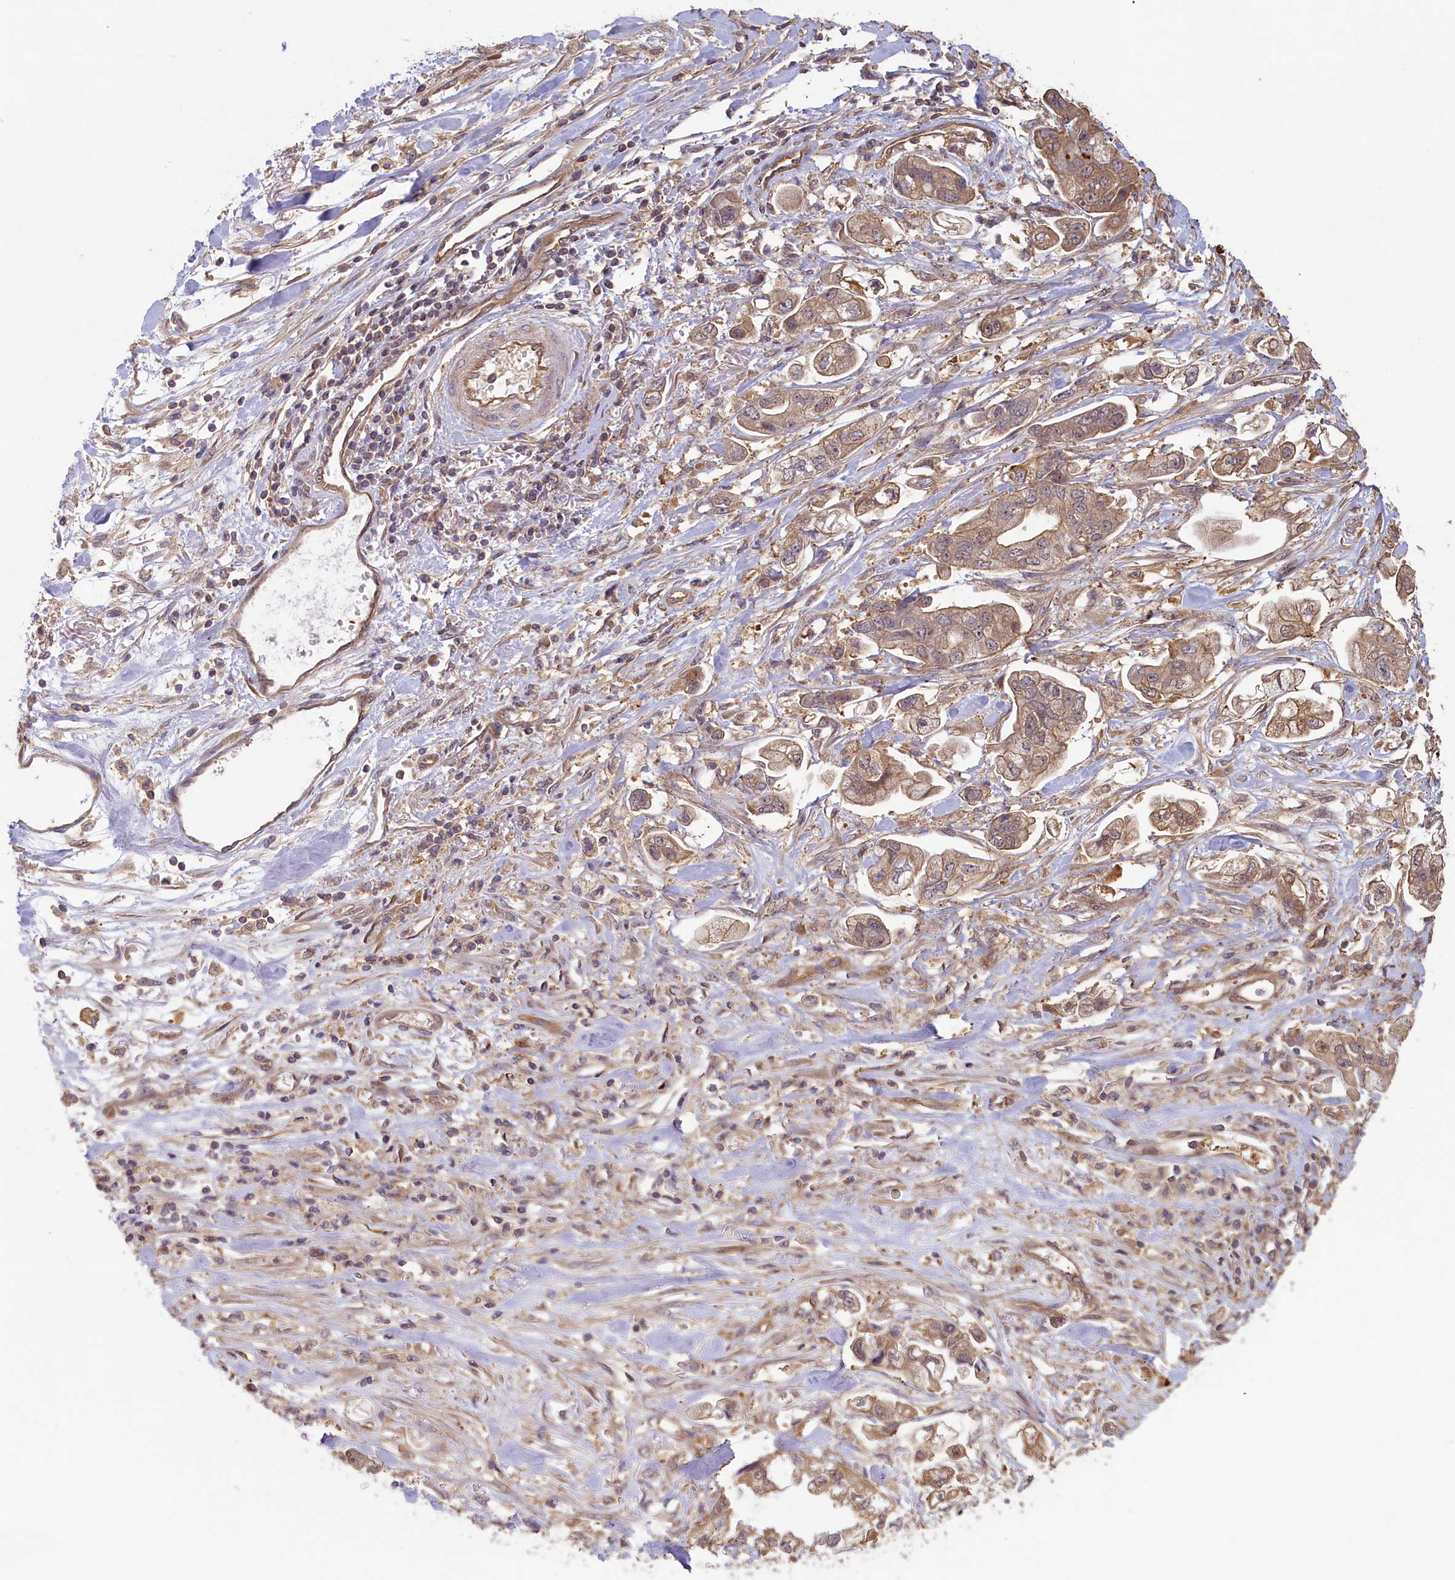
{"staining": {"intensity": "weak", "quantity": ">75%", "location": "cytoplasmic/membranous"}, "tissue": "stomach cancer", "cell_type": "Tumor cells", "image_type": "cancer", "snomed": [{"axis": "morphology", "description": "Adenocarcinoma, NOS"}, {"axis": "topography", "description": "Stomach"}], "caption": "Tumor cells demonstrate weak cytoplasmic/membranous positivity in approximately >75% of cells in adenocarcinoma (stomach). (DAB = brown stain, brightfield microscopy at high magnification).", "gene": "CIAO2B", "patient": {"sex": "male", "age": 62}}